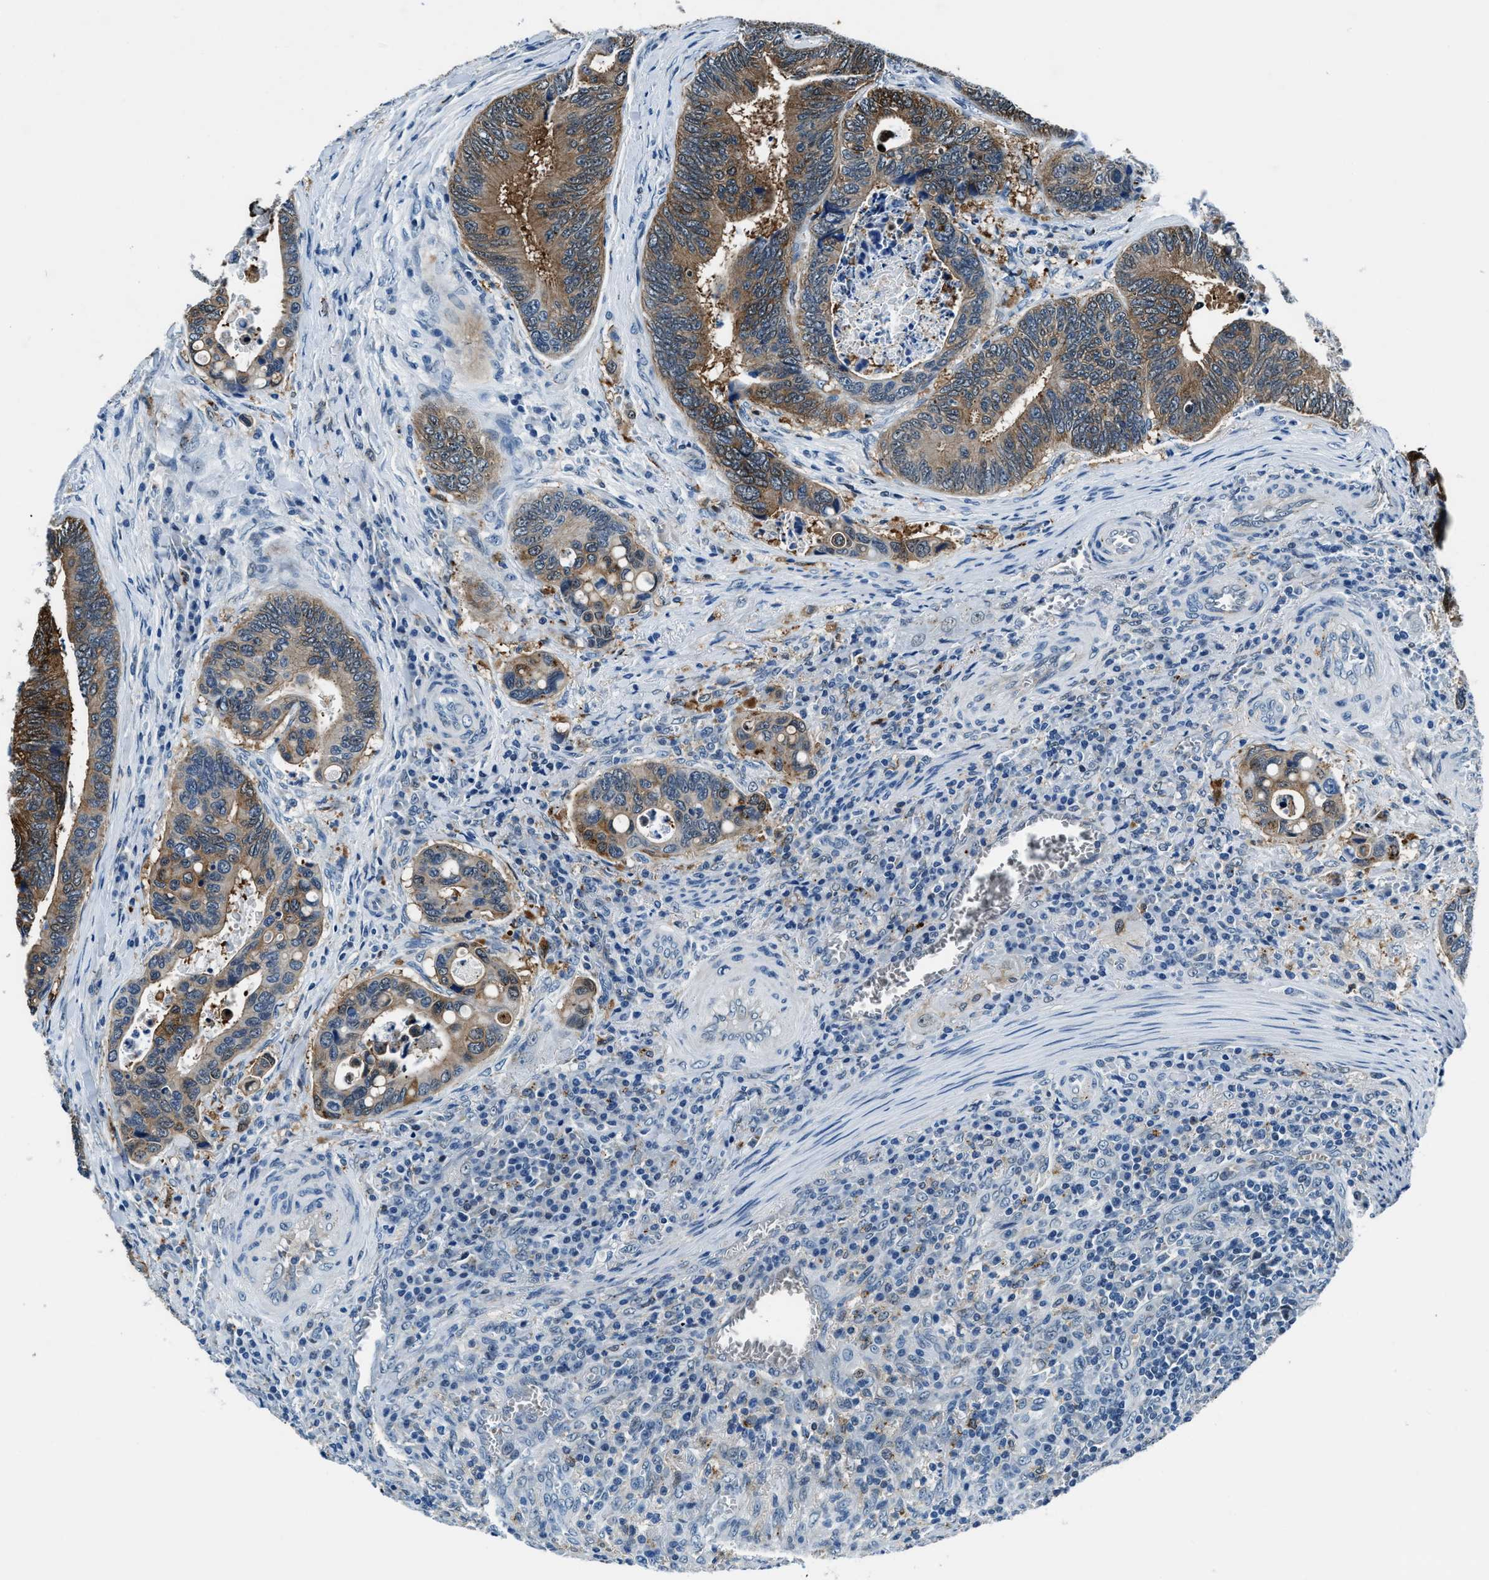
{"staining": {"intensity": "moderate", "quantity": ">75%", "location": "cytoplasmic/membranous"}, "tissue": "colorectal cancer", "cell_type": "Tumor cells", "image_type": "cancer", "snomed": [{"axis": "morphology", "description": "Inflammation, NOS"}, {"axis": "morphology", "description": "Adenocarcinoma, NOS"}, {"axis": "topography", "description": "Colon"}], "caption": "High-magnification brightfield microscopy of colorectal cancer (adenocarcinoma) stained with DAB (3,3'-diaminobenzidine) (brown) and counterstained with hematoxylin (blue). tumor cells exhibit moderate cytoplasmic/membranous expression is seen in approximately>75% of cells. (Stains: DAB in brown, nuclei in blue, Microscopy: brightfield microscopy at high magnification).", "gene": "PTPDC1", "patient": {"sex": "male", "age": 72}}